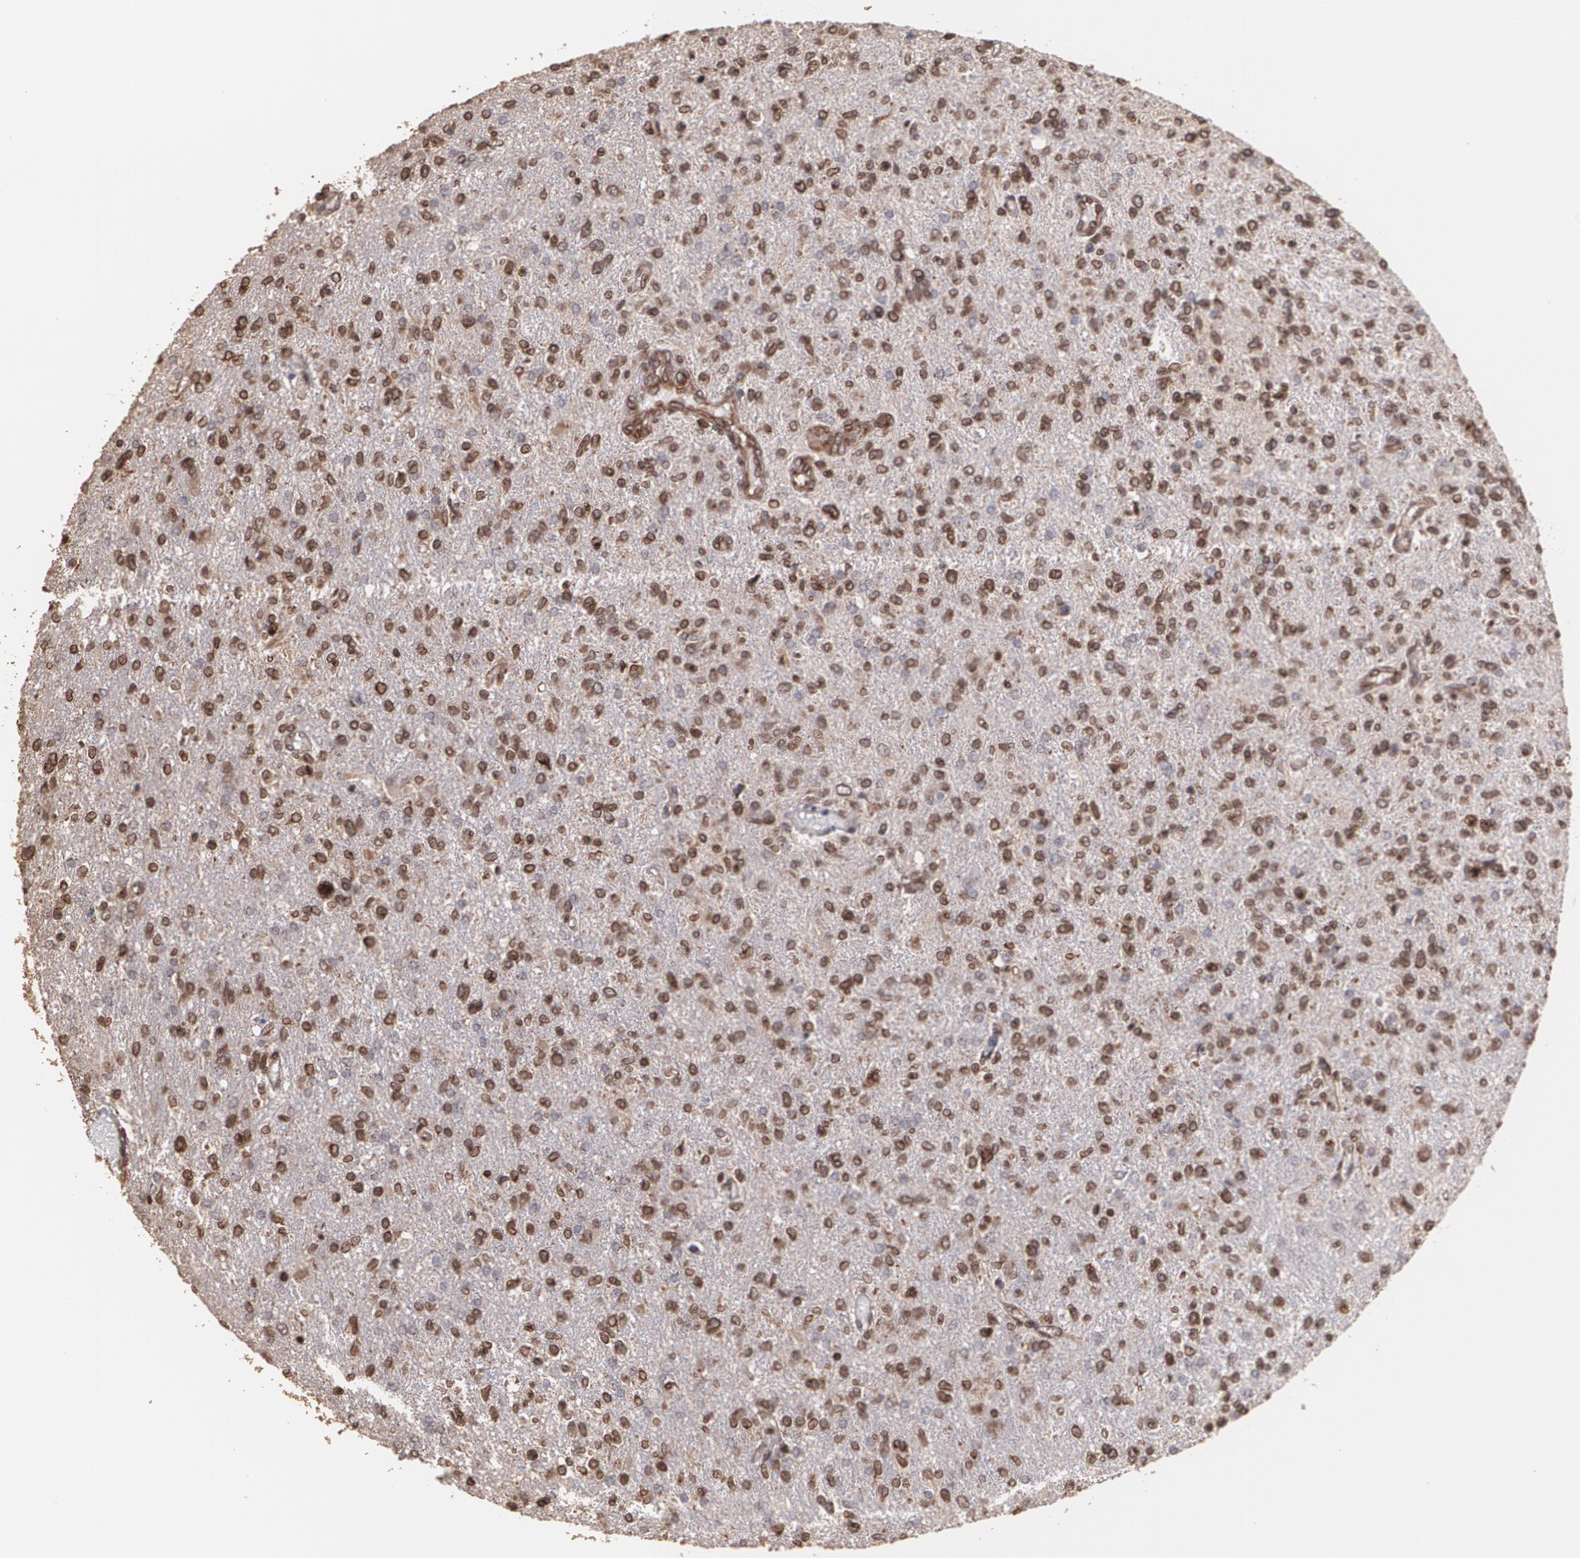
{"staining": {"intensity": "strong", "quantity": ">75%", "location": "cytoplasmic/membranous"}, "tissue": "glioma", "cell_type": "Tumor cells", "image_type": "cancer", "snomed": [{"axis": "morphology", "description": "Glioma, malignant, High grade"}, {"axis": "topography", "description": "Cerebral cortex"}], "caption": "High-grade glioma (malignant) stained for a protein demonstrates strong cytoplasmic/membranous positivity in tumor cells.", "gene": "TRIP11", "patient": {"sex": "male", "age": 76}}